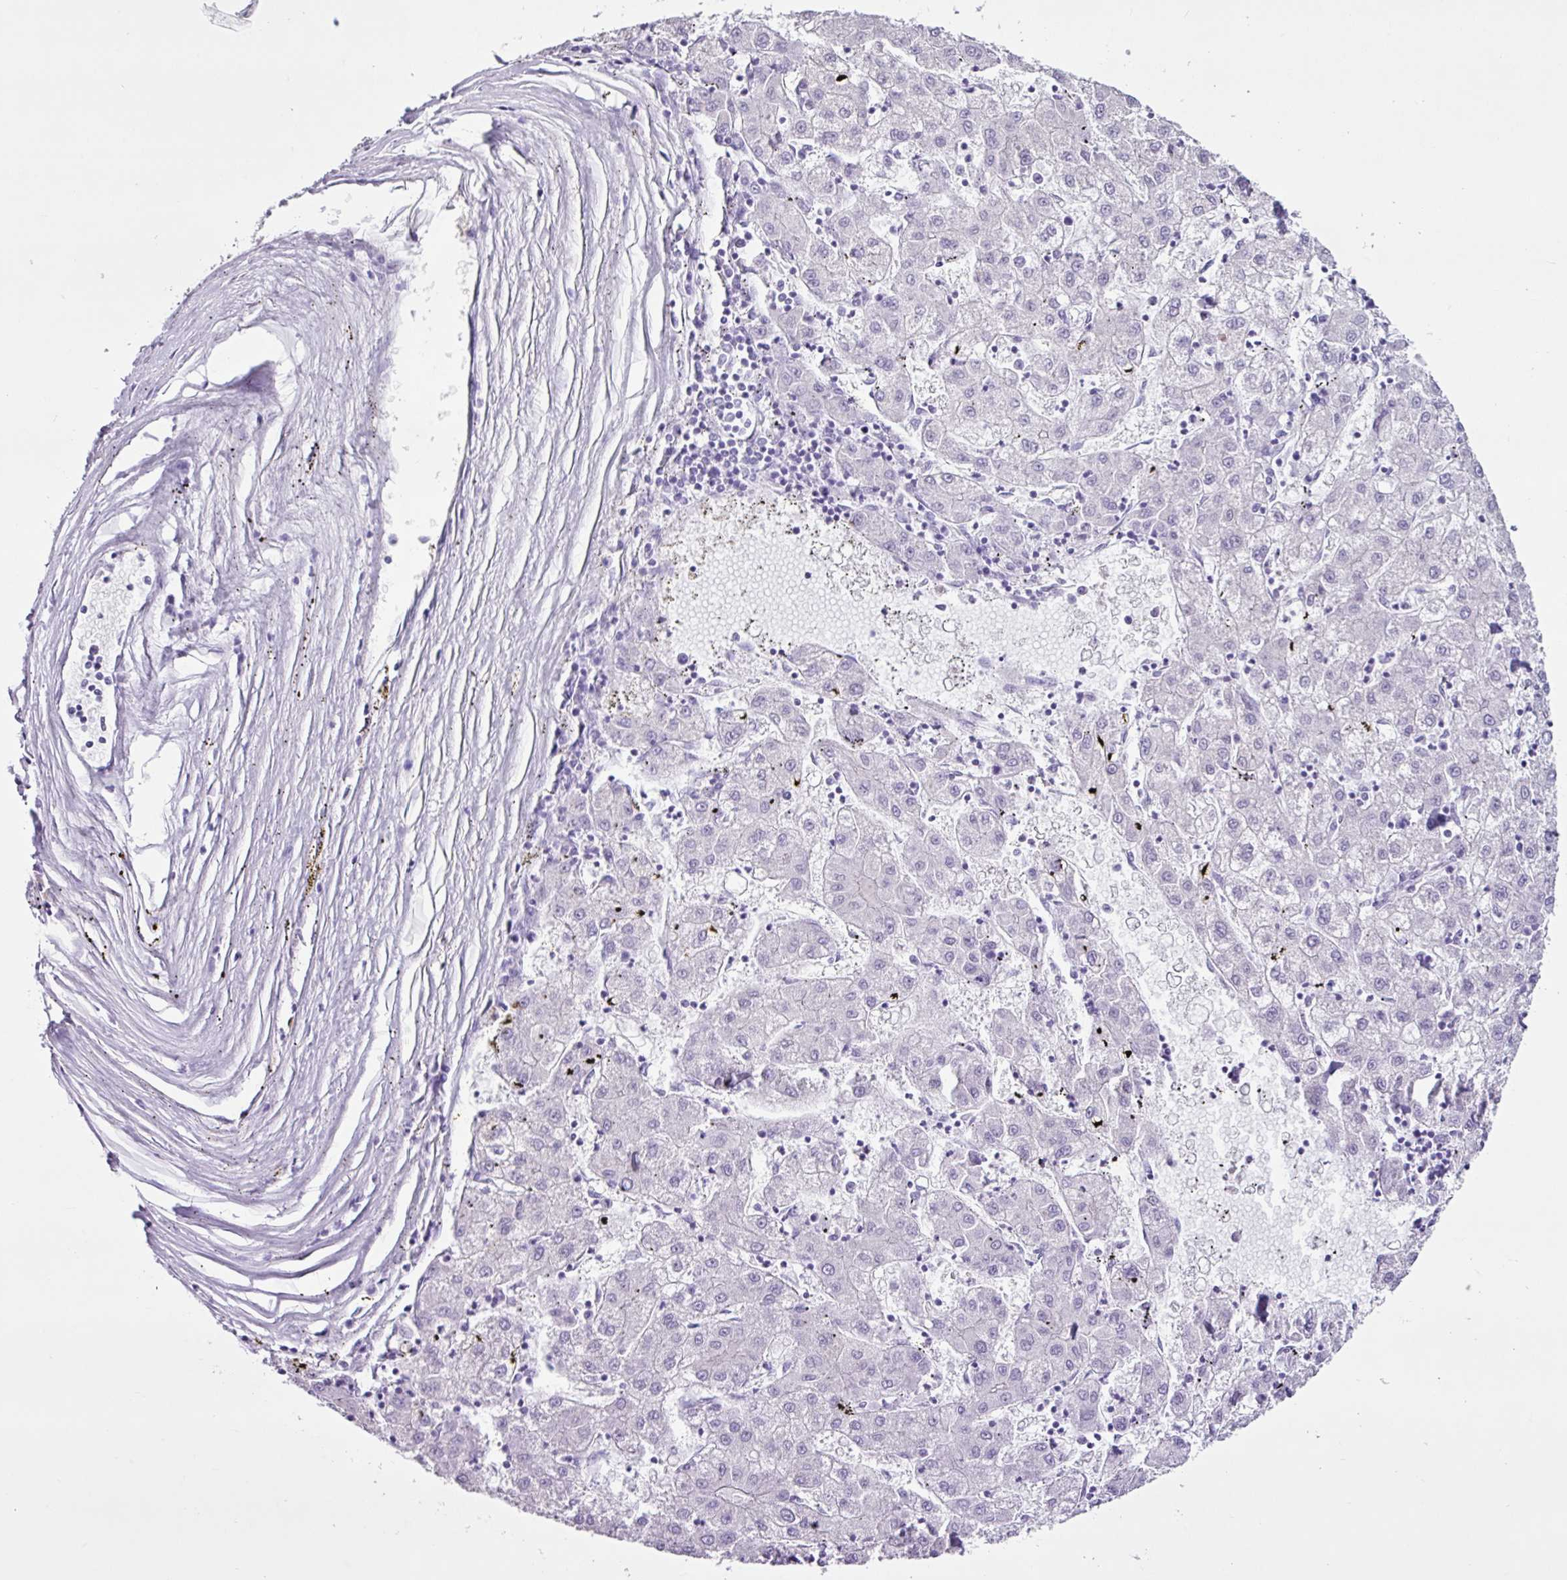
{"staining": {"intensity": "negative", "quantity": "none", "location": "none"}, "tissue": "liver cancer", "cell_type": "Tumor cells", "image_type": "cancer", "snomed": [{"axis": "morphology", "description": "Carcinoma, Hepatocellular, NOS"}, {"axis": "topography", "description": "Liver"}], "caption": "Immunohistochemistry of human liver hepatocellular carcinoma reveals no expression in tumor cells.", "gene": "PGR", "patient": {"sex": "male", "age": 72}}